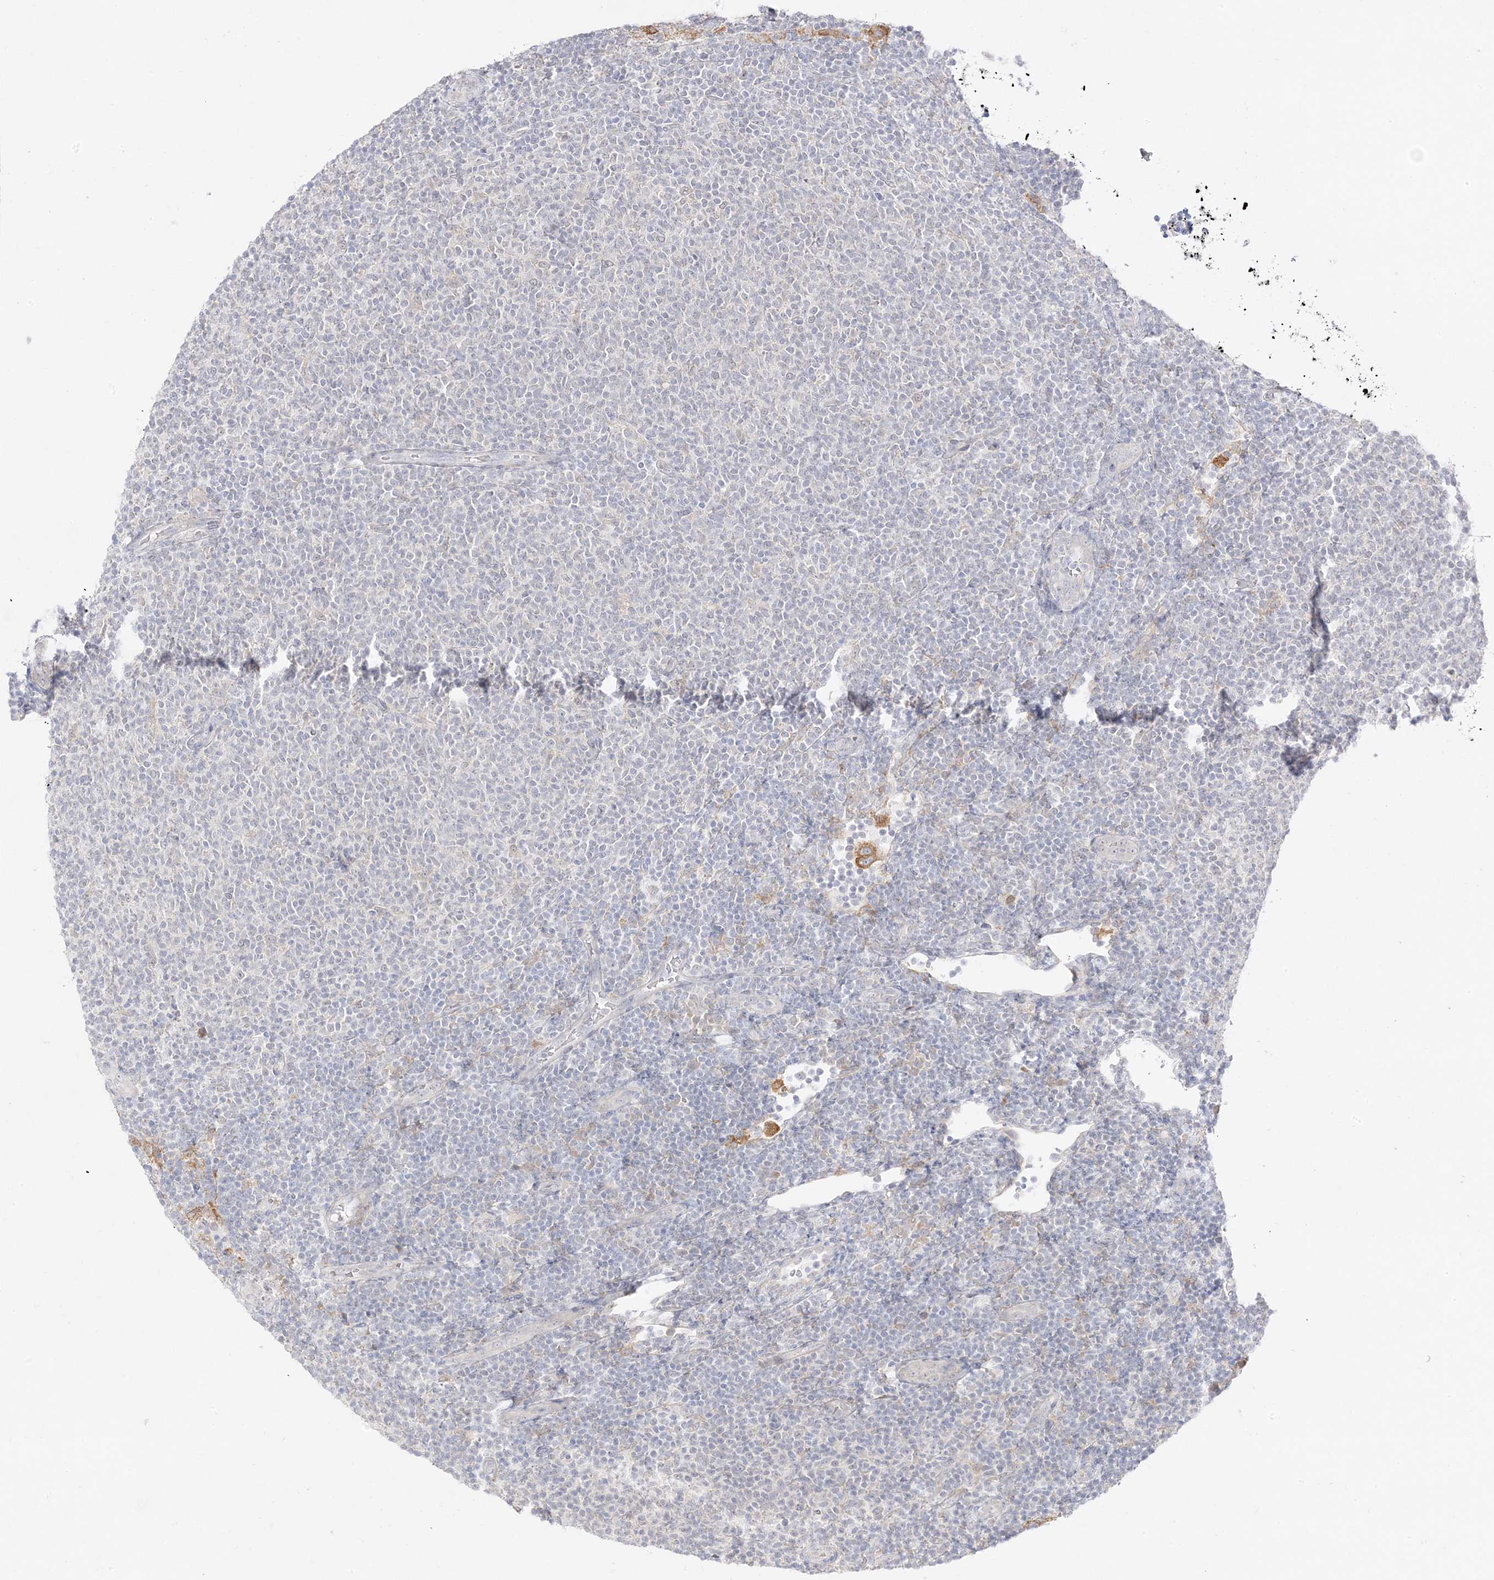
{"staining": {"intensity": "negative", "quantity": "none", "location": "none"}, "tissue": "lymphoma", "cell_type": "Tumor cells", "image_type": "cancer", "snomed": [{"axis": "morphology", "description": "Malignant lymphoma, non-Hodgkin's type, Low grade"}, {"axis": "topography", "description": "Lymph node"}], "caption": "Immunohistochemical staining of malignant lymphoma, non-Hodgkin's type (low-grade) reveals no significant positivity in tumor cells.", "gene": "C2CD2", "patient": {"sex": "male", "age": 66}}